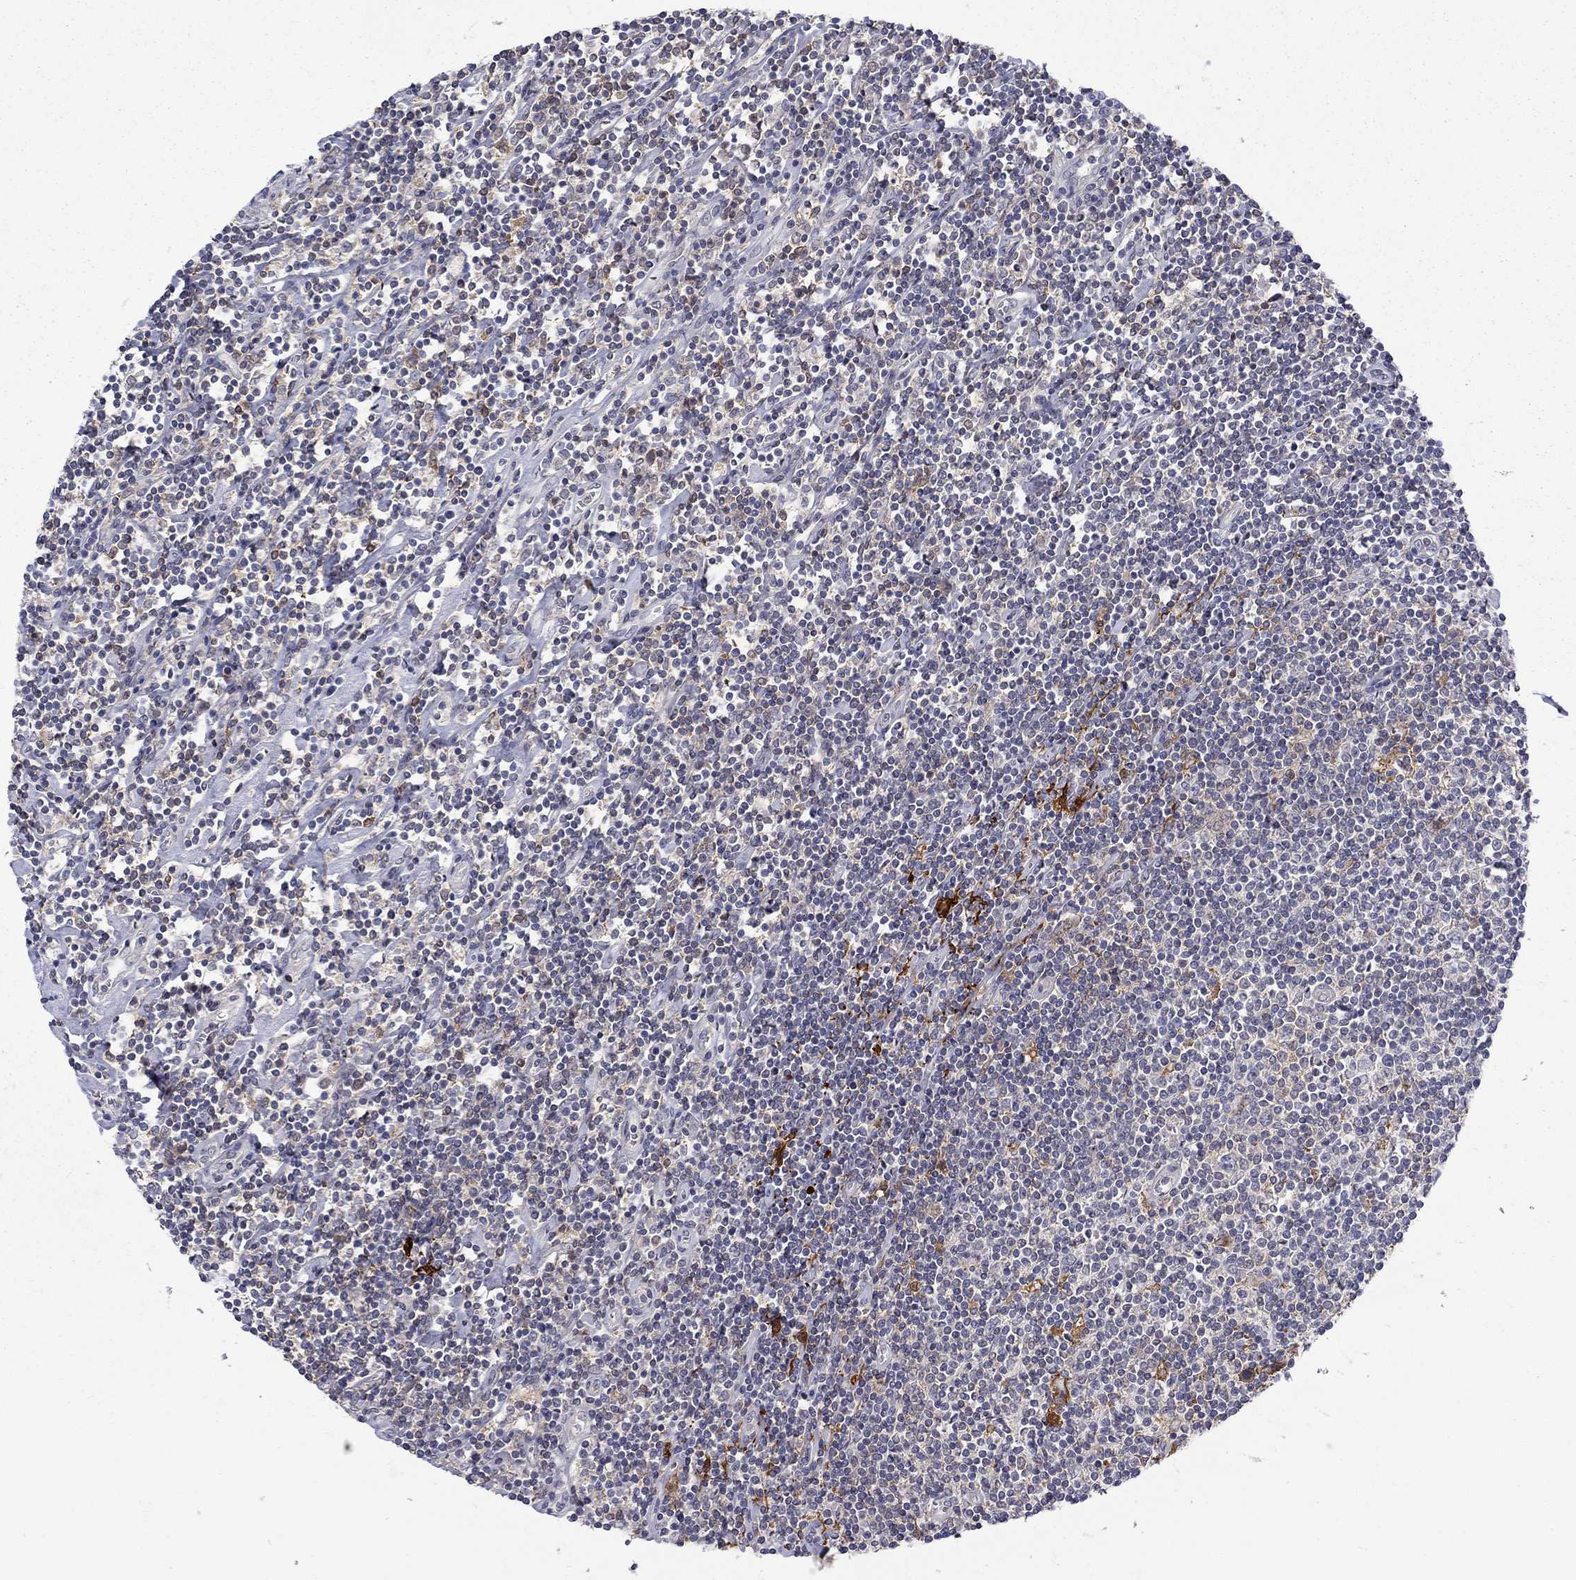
{"staining": {"intensity": "weak", "quantity": ">75%", "location": "cytoplasmic/membranous"}, "tissue": "lymphoma", "cell_type": "Tumor cells", "image_type": "cancer", "snomed": [{"axis": "morphology", "description": "Hodgkin's disease, NOS"}, {"axis": "topography", "description": "Lymph node"}], "caption": "A brown stain highlights weak cytoplasmic/membranous staining of a protein in human lymphoma tumor cells.", "gene": "PCBP3", "patient": {"sex": "male", "age": 40}}